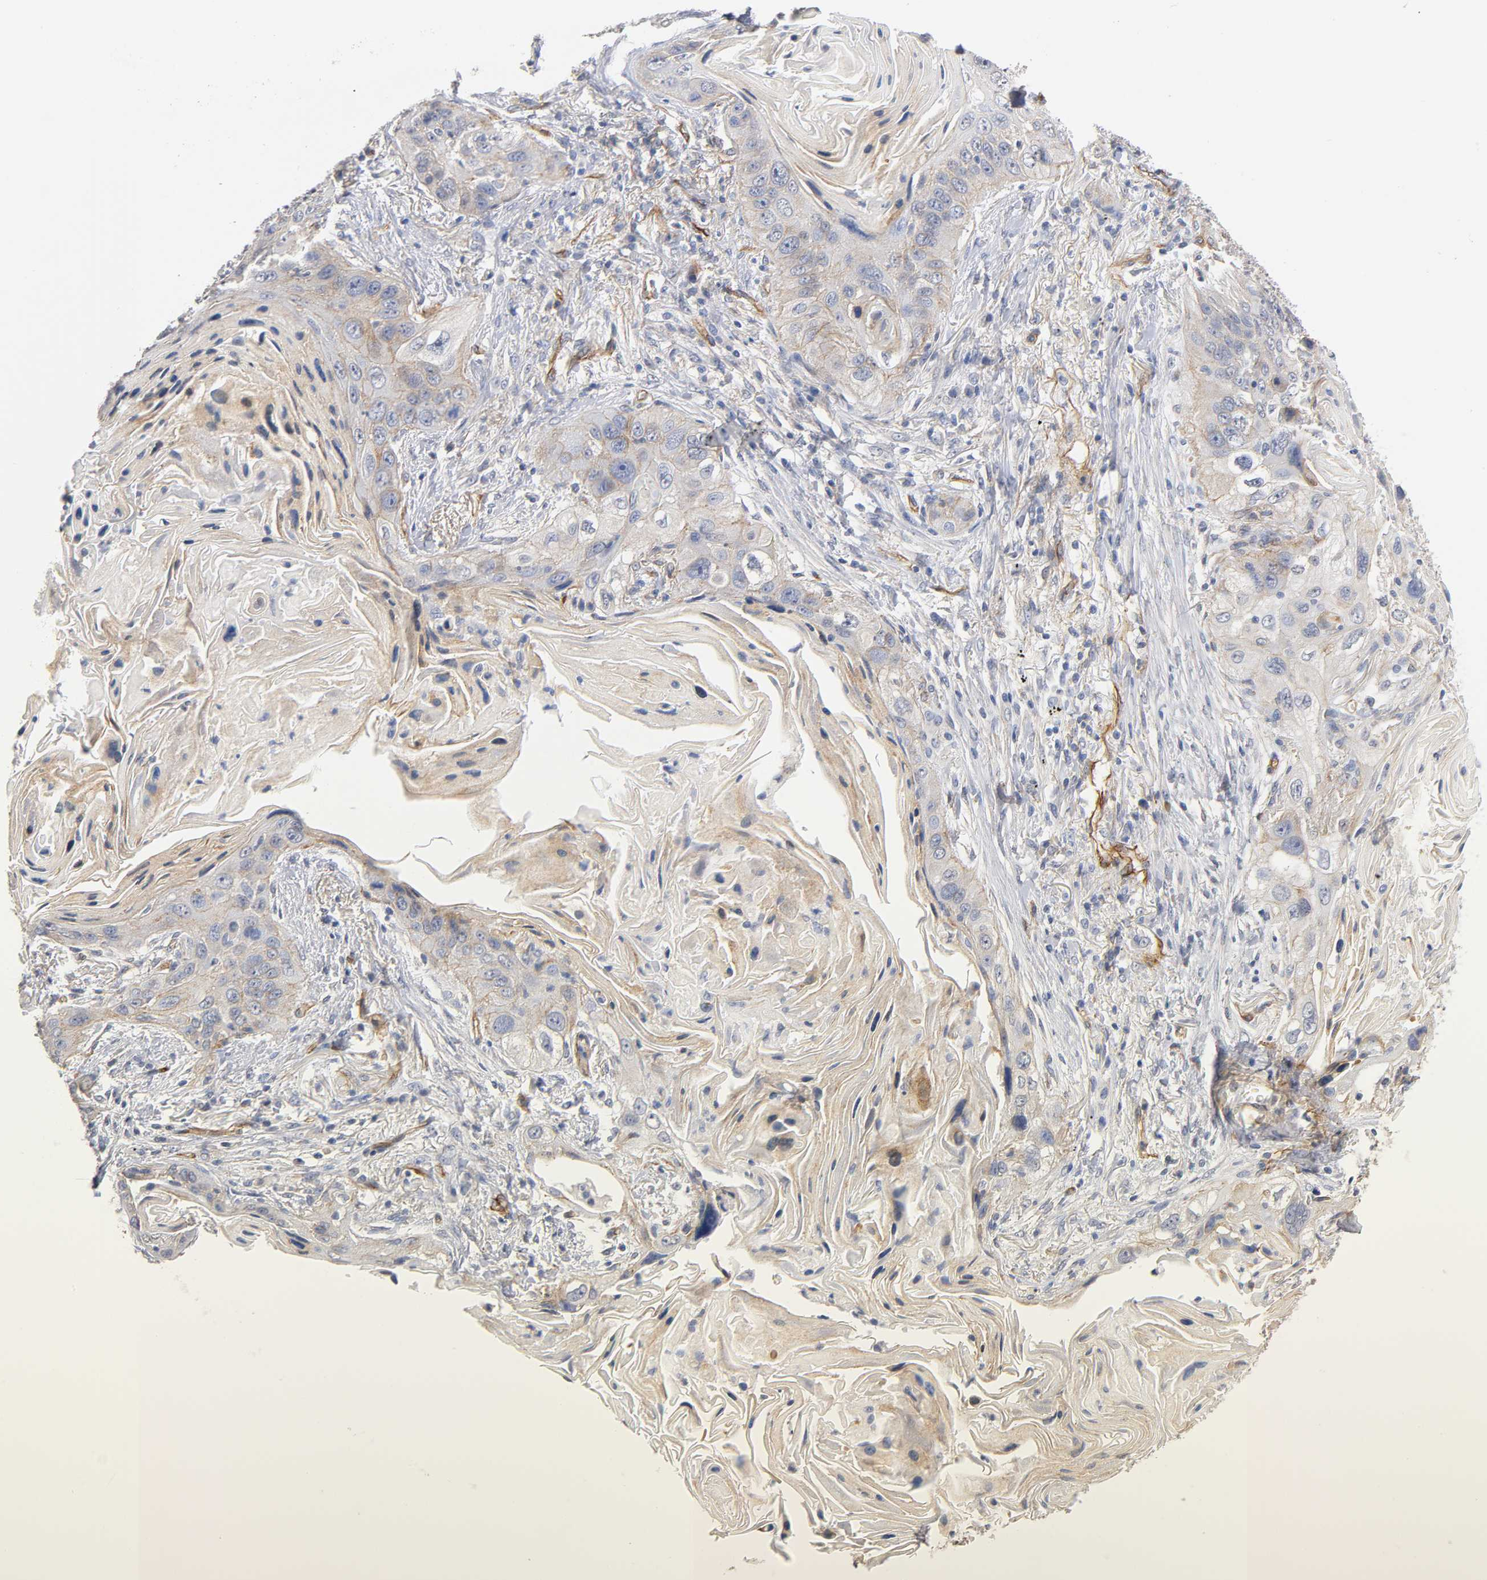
{"staining": {"intensity": "weak", "quantity": "25%-75%", "location": "cytoplasmic/membranous"}, "tissue": "lung cancer", "cell_type": "Tumor cells", "image_type": "cancer", "snomed": [{"axis": "morphology", "description": "Squamous cell carcinoma, NOS"}, {"axis": "topography", "description": "Lung"}], "caption": "Protein expression analysis of human lung squamous cell carcinoma reveals weak cytoplasmic/membranous expression in approximately 25%-75% of tumor cells. (IHC, brightfield microscopy, high magnification).", "gene": "SPTAN1", "patient": {"sex": "female", "age": 67}}